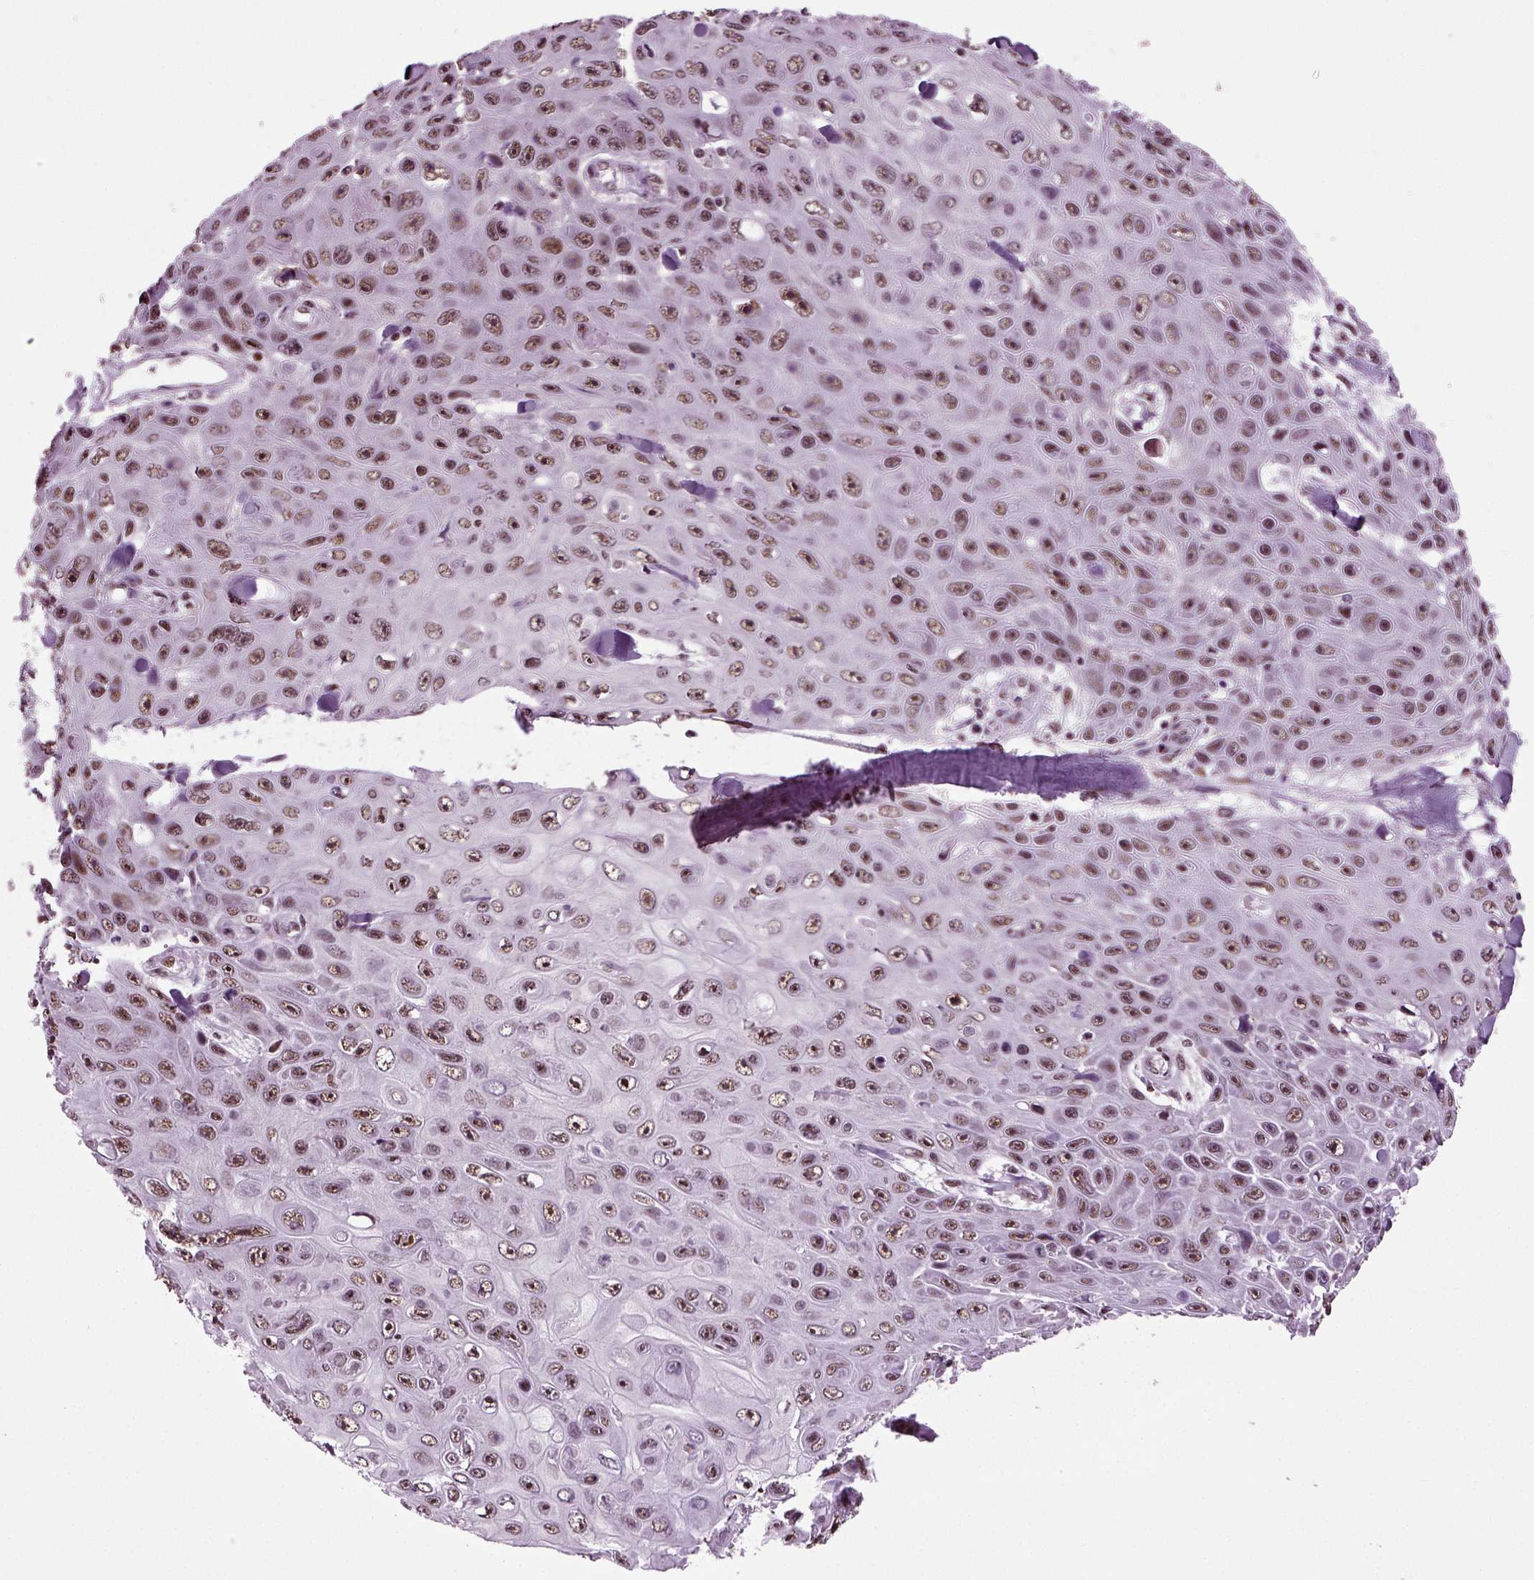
{"staining": {"intensity": "weak", "quantity": ">75%", "location": "nuclear"}, "tissue": "skin cancer", "cell_type": "Tumor cells", "image_type": "cancer", "snomed": [{"axis": "morphology", "description": "Squamous cell carcinoma, NOS"}, {"axis": "topography", "description": "Skin"}], "caption": "This histopathology image demonstrates IHC staining of human skin cancer, with low weak nuclear positivity in about >75% of tumor cells.", "gene": "RCOR3", "patient": {"sex": "male", "age": 82}}